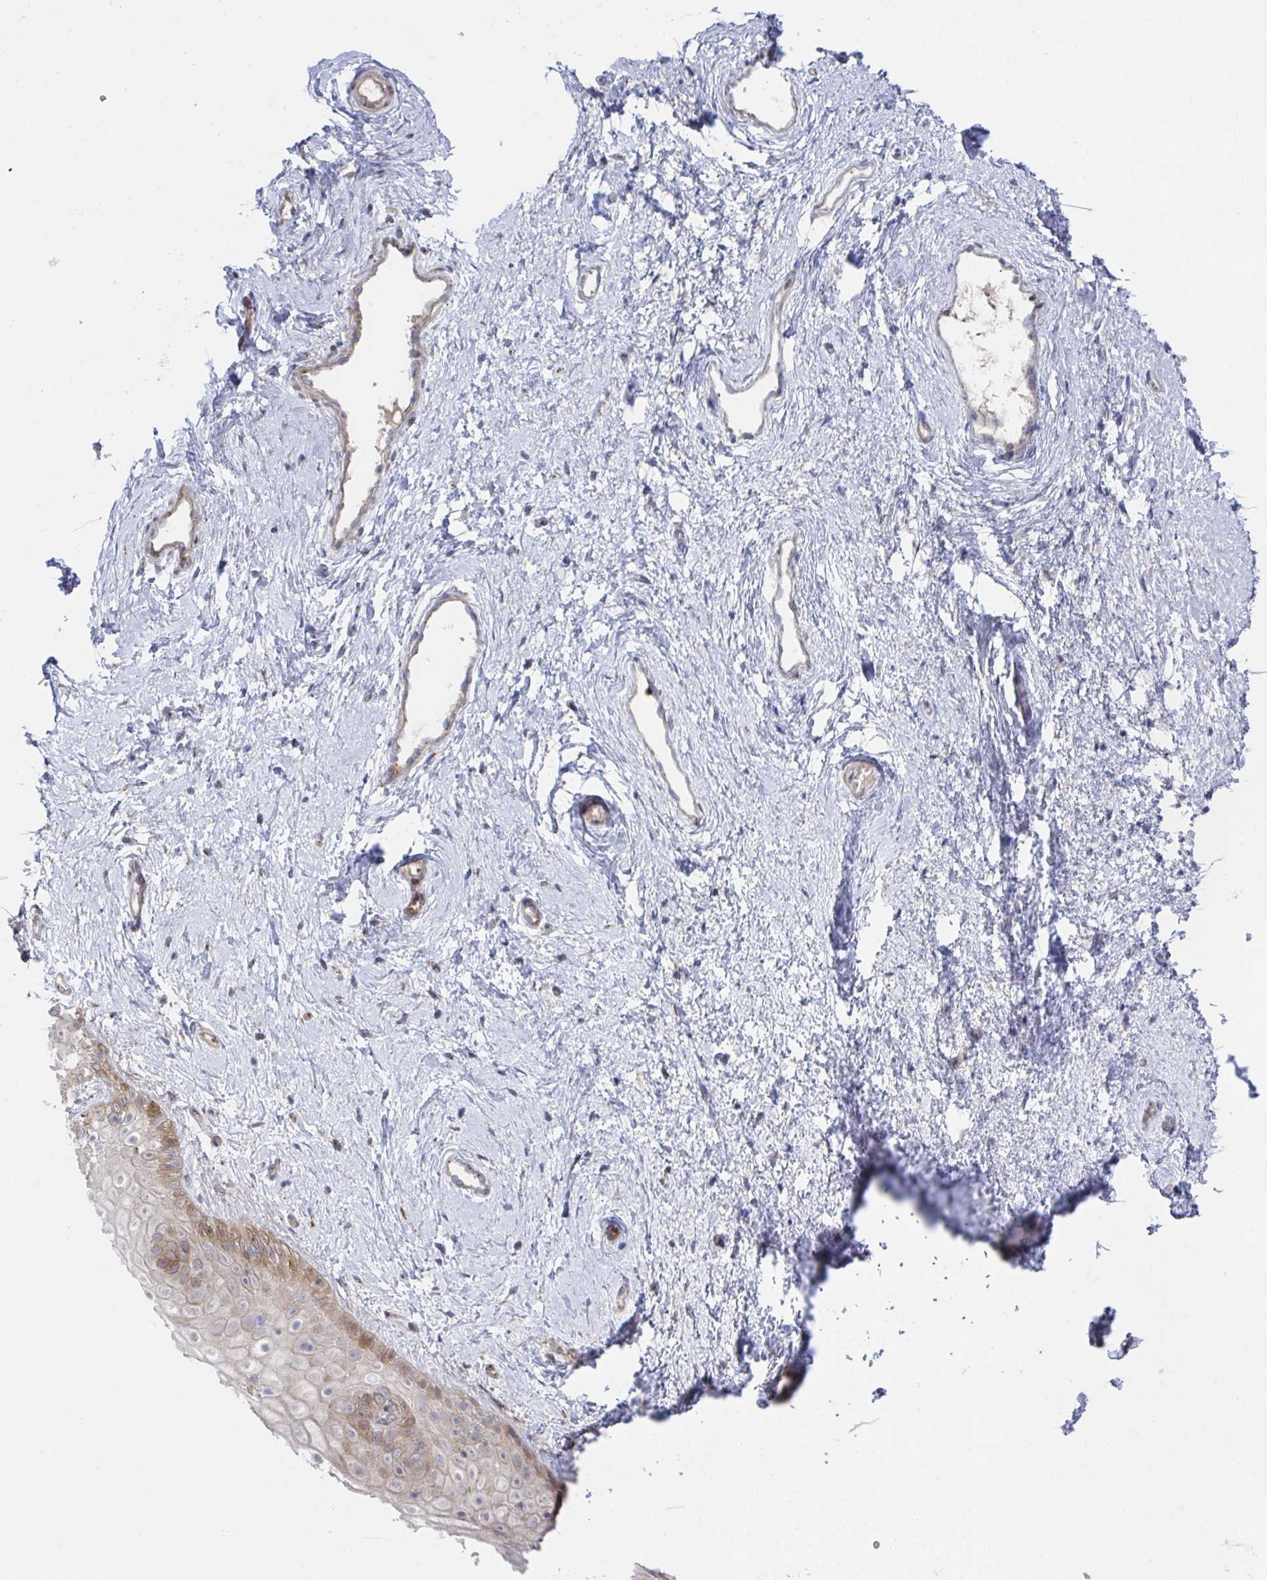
{"staining": {"intensity": "moderate", "quantity": "25%-75%", "location": "cytoplasmic/membranous"}, "tissue": "vagina", "cell_type": "Squamous epithelial cells", "image_type": "normal", "snomed": [{"axis": "morphology", "description": "Normal tissue, NOS"}, {"axis": "topography", "description": "Vagina"}], "caption": "Vagina stained for a protein (brown) displays moderate cytoplasmic/membranous positive positivity in approximately 25%-75% of squamous epithelial cells.", "gene": "FJX1", "patient": {"sex": "female", "age": 38}}